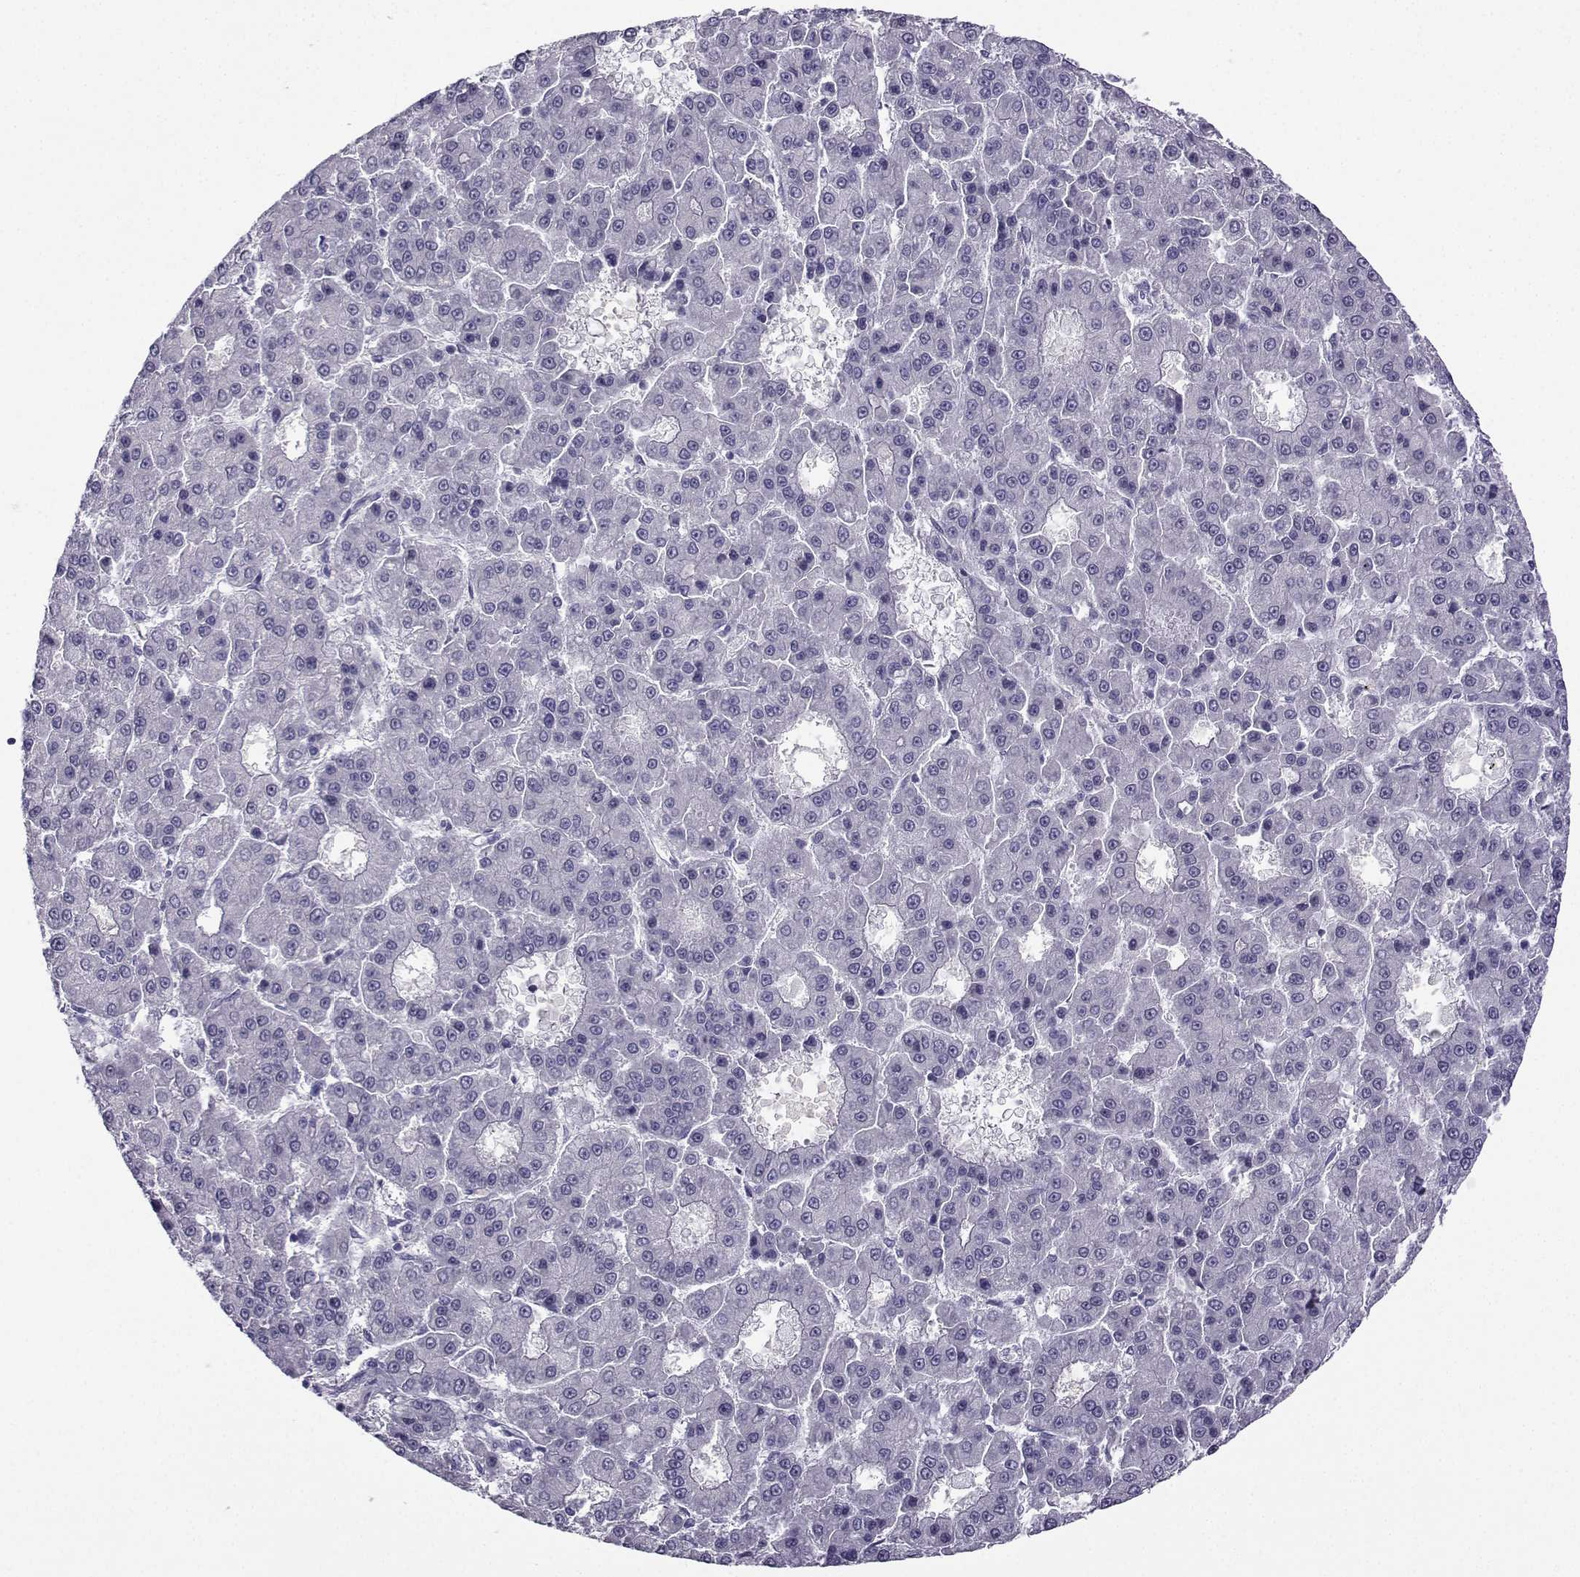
{"staining": {"intensity": "negative", "quantity": "none", "location": "none"}, "tissue": "liver cancer", "cell_type": "Tumor cells", "image_type": "cancer", "snomed": [{"axis": "morphology", "description": "Carcinoma, Hepatocellular, NOS"}, {"axis": "topography", "description": "Liver"}], "caption": "Histopathology image shows no protein staining in tumor cells of hepatocellular carcinoma (liver) tissue.", "gene": "ARMC2", "patient": {"sex": "male", "age": 70}}